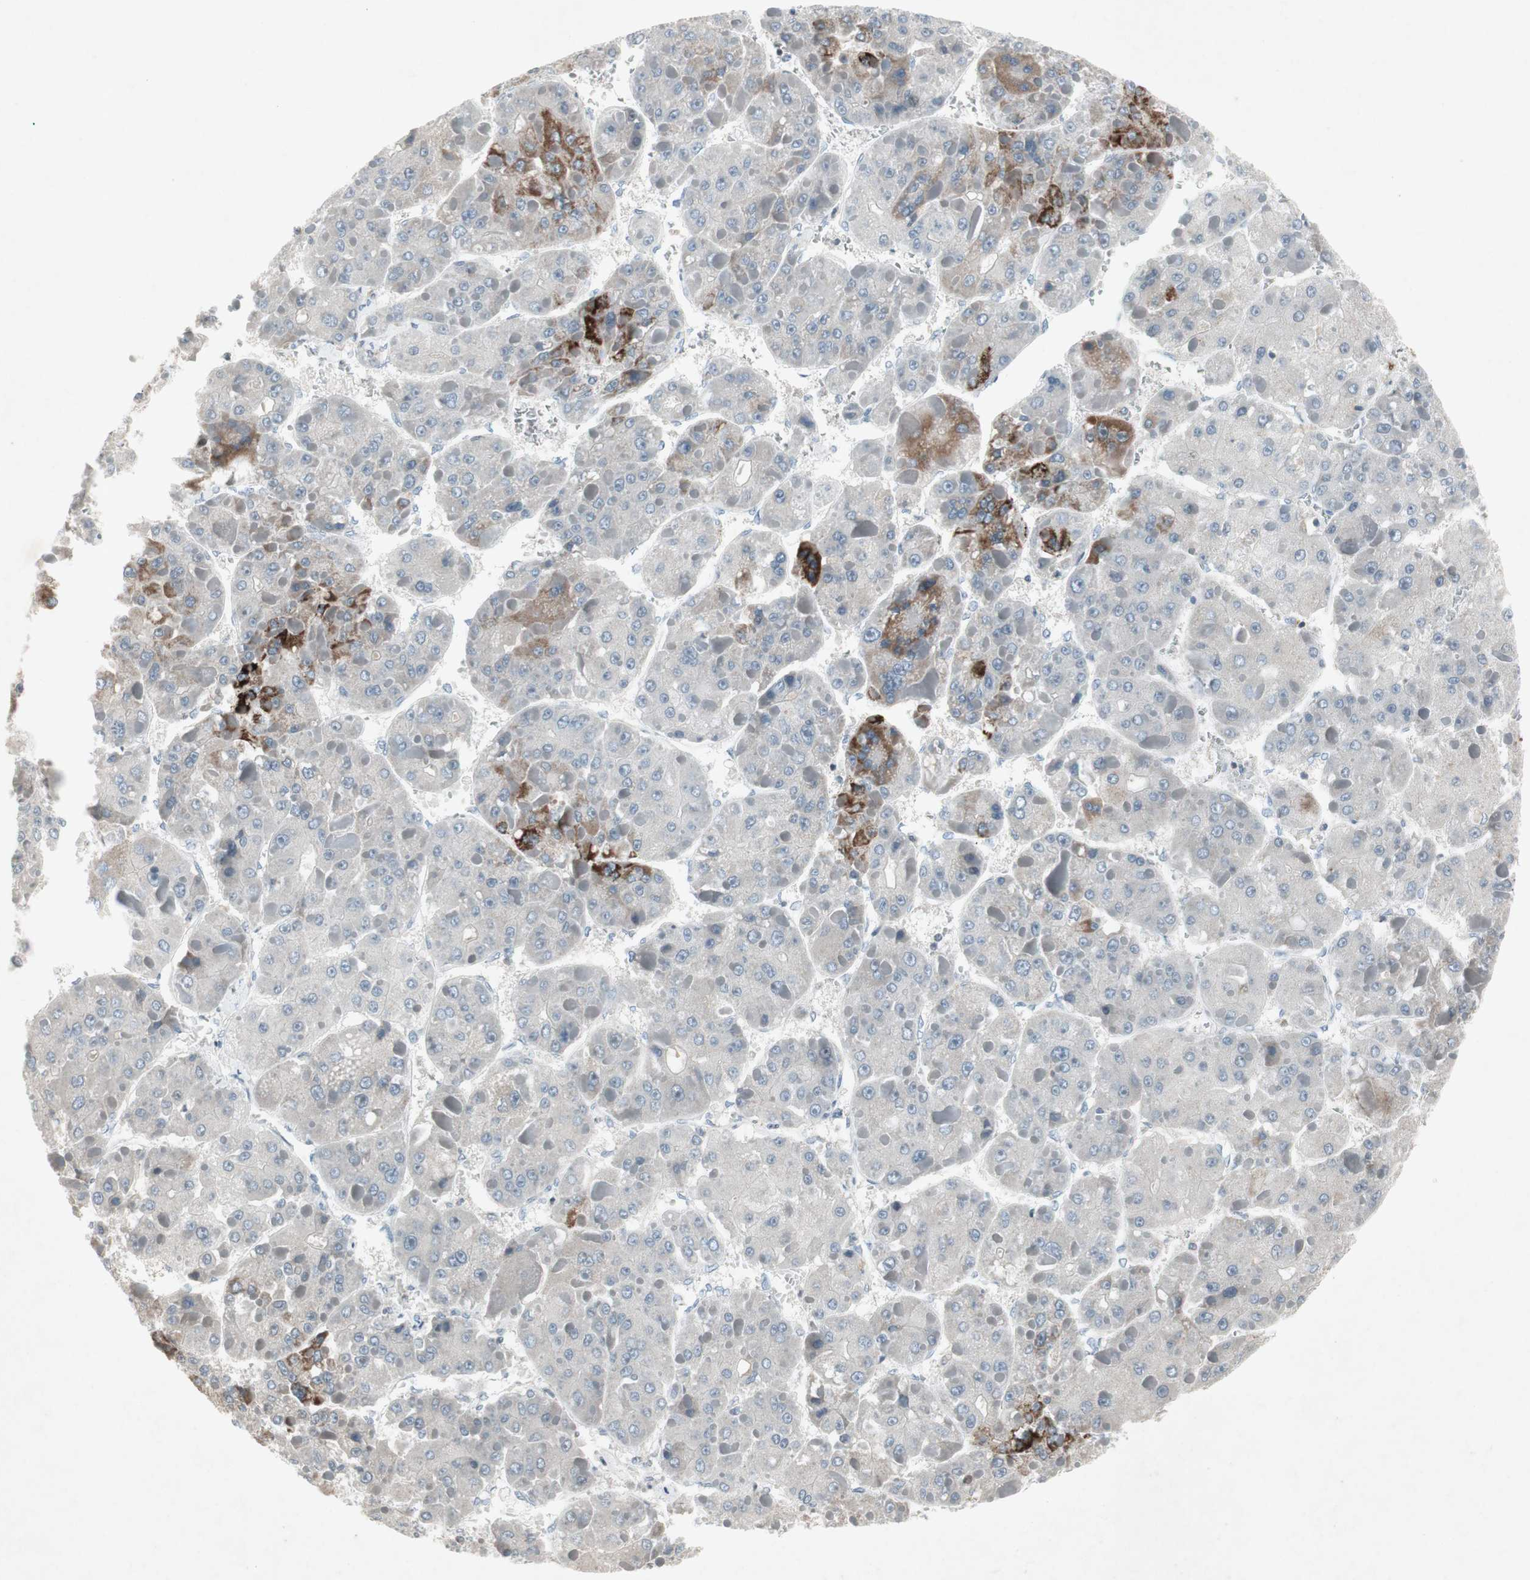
{"staining": {"intensity": "strong", "quantity": "<25%", "location": "cytoplasmic/membranous"}, "tissue": "liver cancer", "cell_type": "Tumor cells", "image_type": "cancer", "snomed": [{"axis": "morphology", "description": "Carcinoma, Hepatocellular, NOS"}, {"axis": "topography", "description": "Liver"}], "caption": "Liver cancer (hepatocellular carcinoma) stained for a protein exhibits strong cytoplasmic/membranous positivity in tumor cells. (IHC, brightfield microscopy, high magnification).", "gene": "ARG2", "patient": {"sex": "female", "age": 73}}